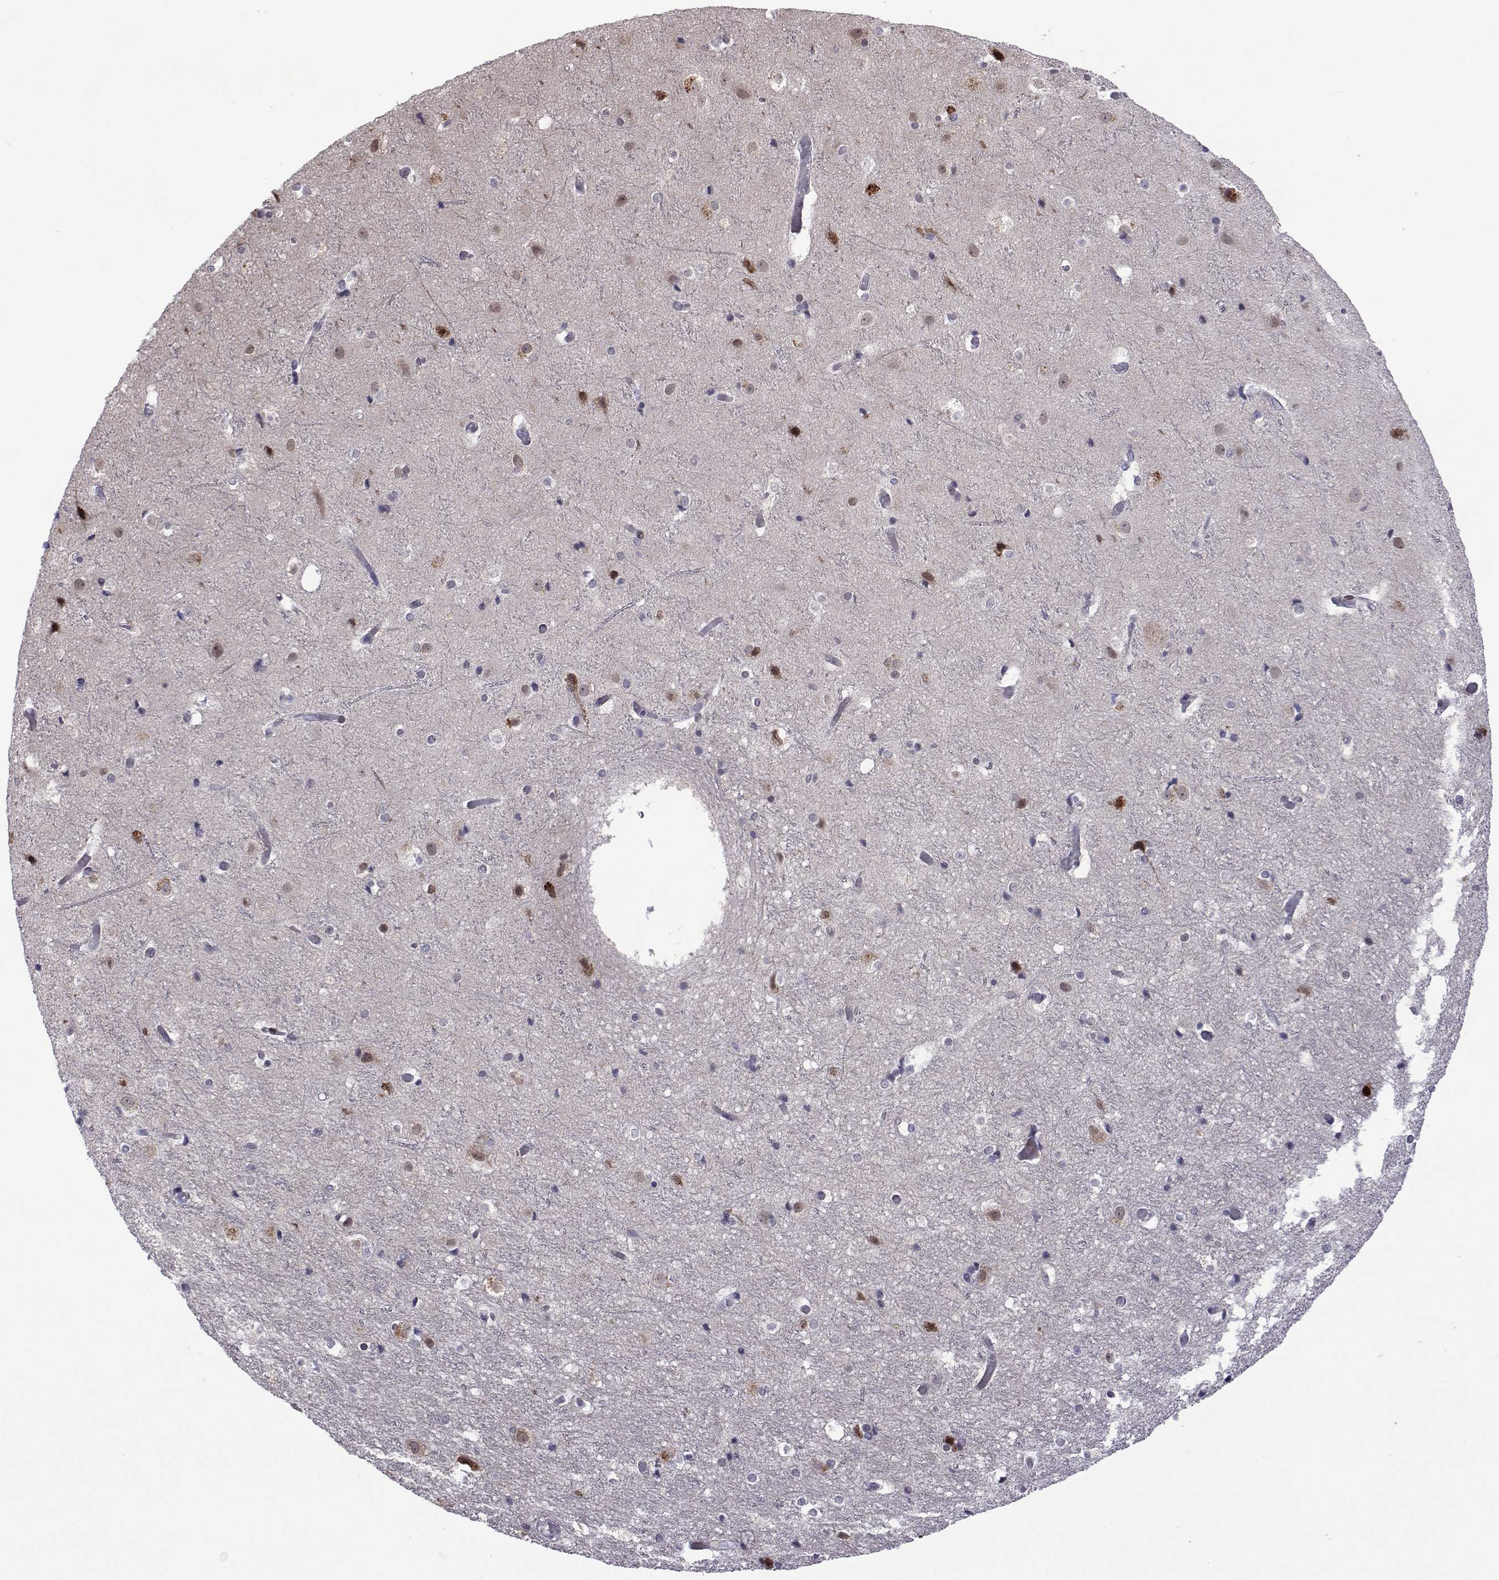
{"staining": {"intensity": "negative", "quantity": "none", "location": "none"}, "tissue": "cerebral cortex", "cell_type": "Endothelial cells", "image_type": "normal", "snomed": [{"axis": "morphology", "description": "Normal tissue, NOS"}, {"axis": "topography", "description": "Cerebral cortex"}], "caption": "DAB immunohistochemical staining of normal human cerebral cortex reveals no significant positivity in endothelial cells.", "gene": "EFCAB3", "patient": {"sex": "female", "age": 52}}